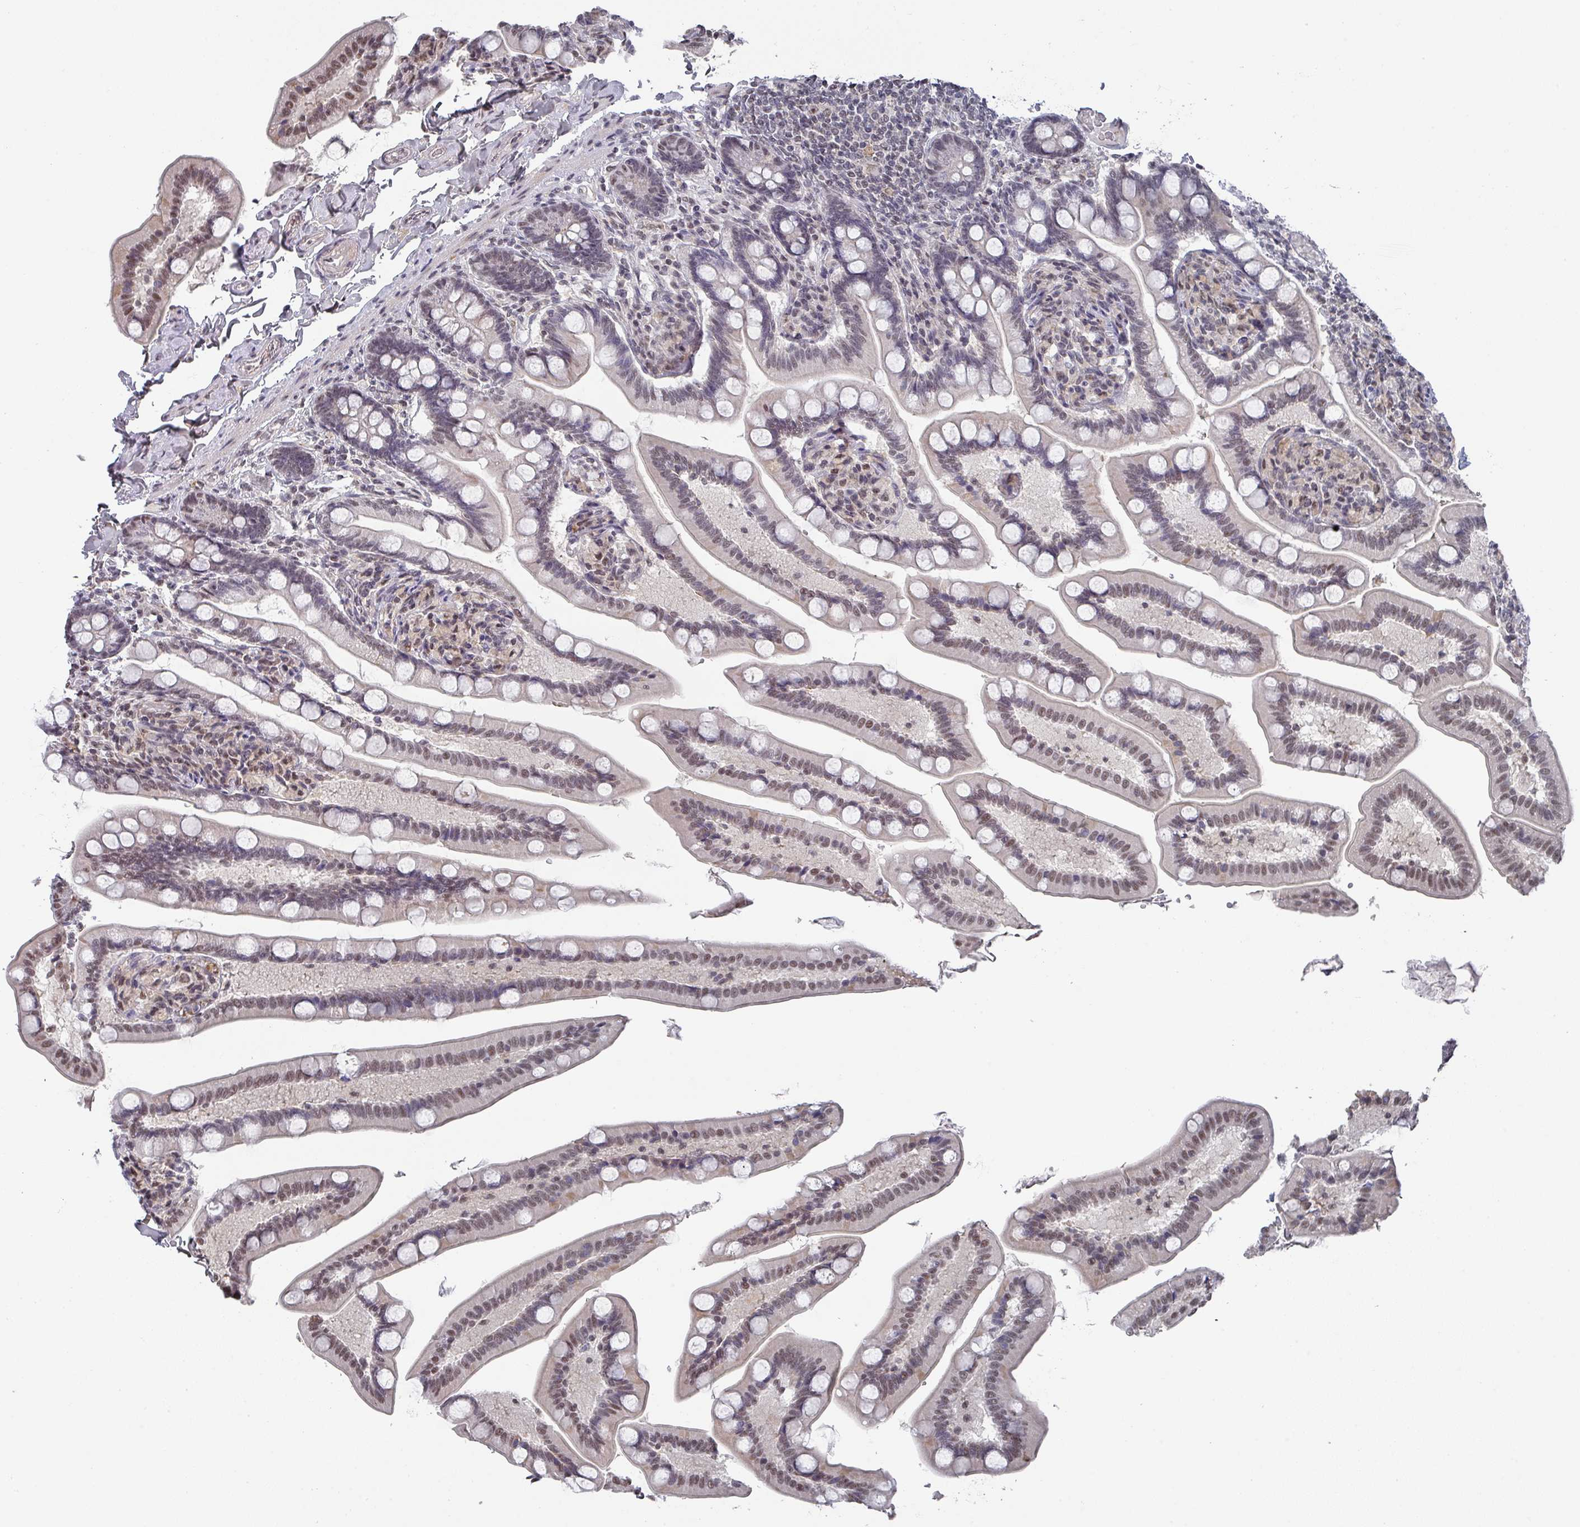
{"staining": {"intensity": "weak", "quantity": "25%-75%", "location": "nuclear"}, "tissue": "small intestine", "cell_type": "Glandular cells", "image_type": "normal", "snomed": [{"axis": "morphology", "description": "Normal tissue, NOS"}, {"axis": "topography", "description": "Small intestine"}], "caption": "DAB (3,3'-diaminobenzidine) immunohistochemical staining of benign human small intestine exhibits weak nuclear protein staining in approximately 25%-75% of glandular cells. (IHC, brightfield microscopy, high magnification).", "gene": "ZNF654", "patient": {"sex": "female", "age": 64}}